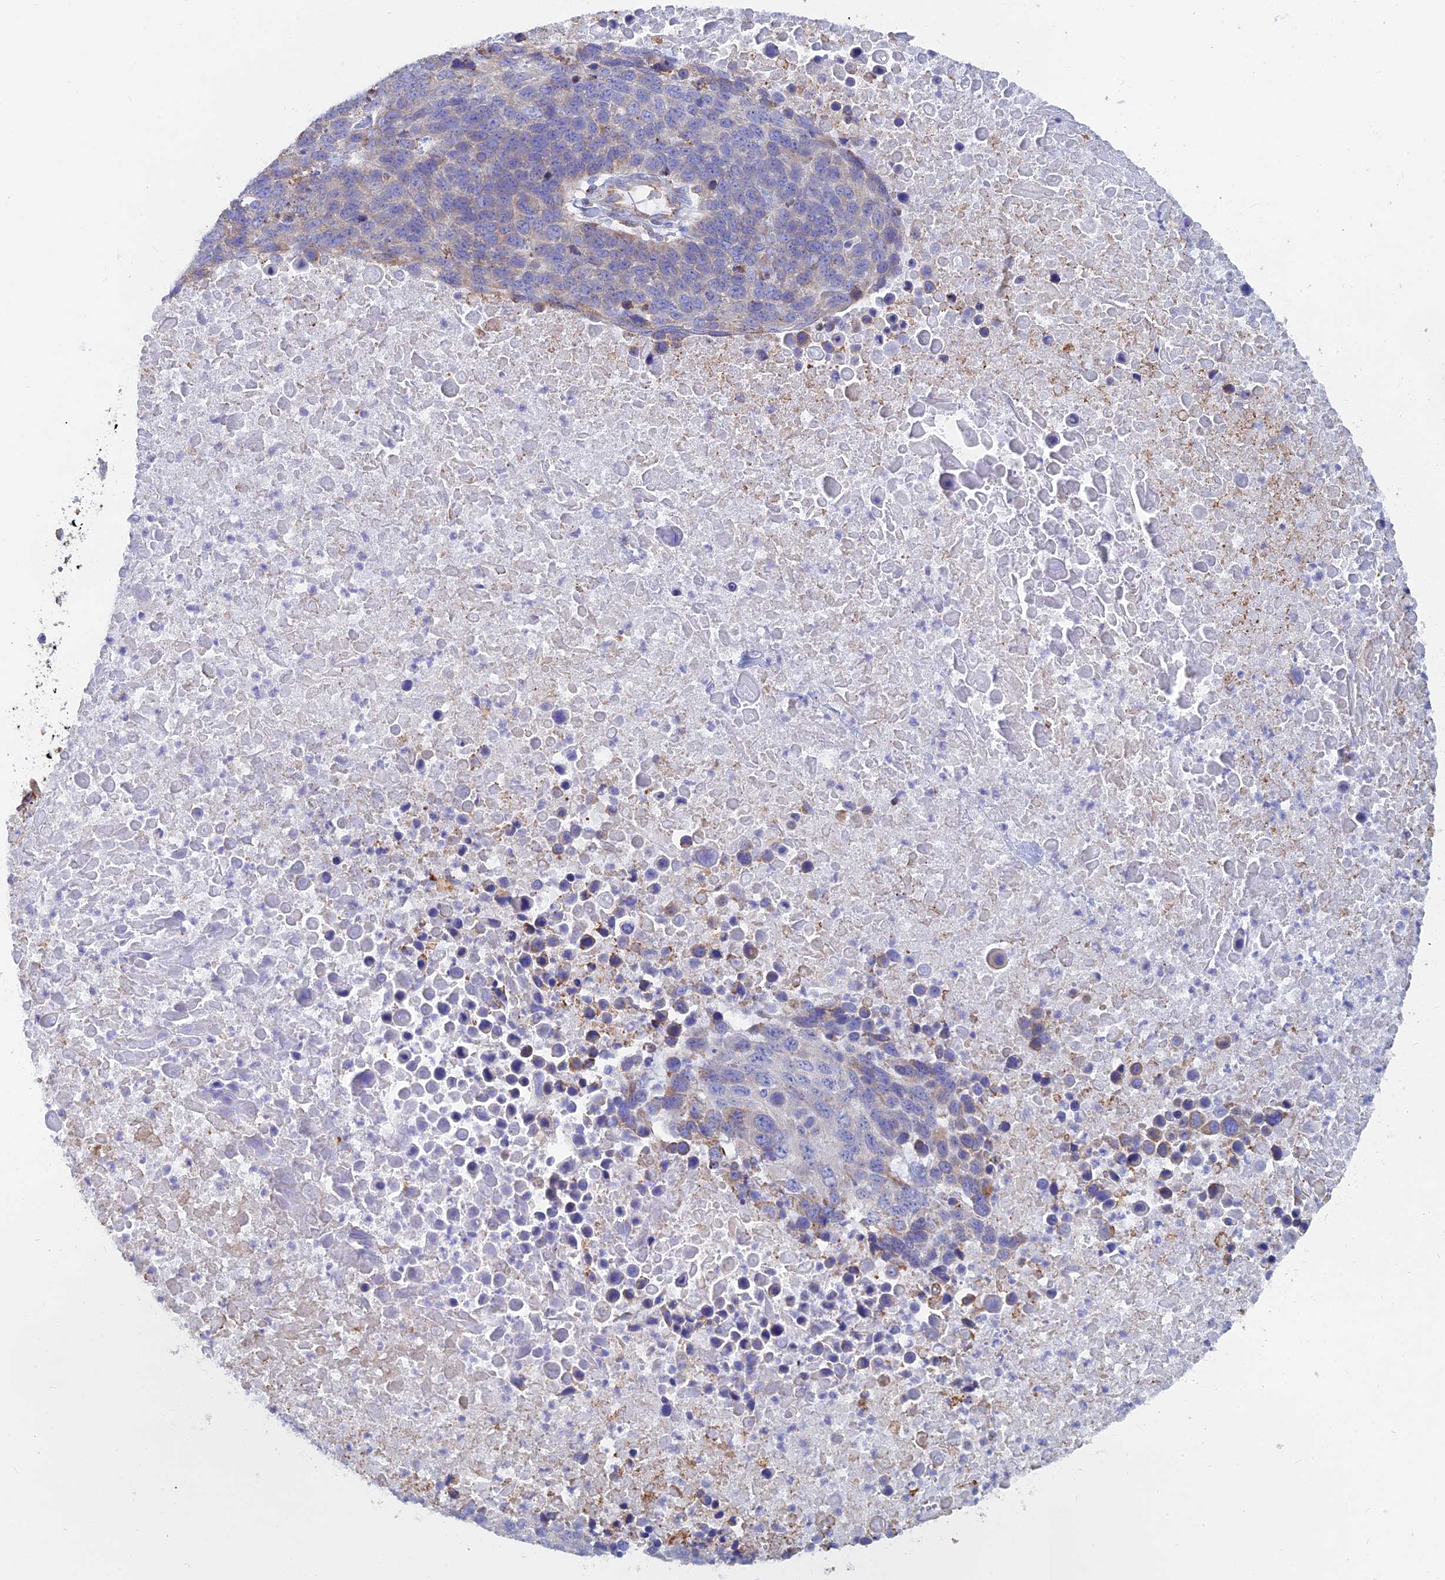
{"staining": {"intensity": "negative", "quantity": "none", "location": "none"}, "tissue": "lung cancer", "cell_type": "Tumor cells", "image_type": "cancer", "snomed": [{"axis": "morphology", "description": "Normal tissue, NOS"}, {"axis": "morphology", "description": "Squamous cell carcinoma, NOS"}, {"axis": "topography", "description": "Lymph node"}, {"axis": "topography", "description": "Lung"}], "caption": "Immunohistochemistry (IHC) of human lung cancer (squamous cell carcinoma) exhibits no positivity in tumor cells.", "gene": "WDR35", "patient": {"sex": "male", "age": 66}}